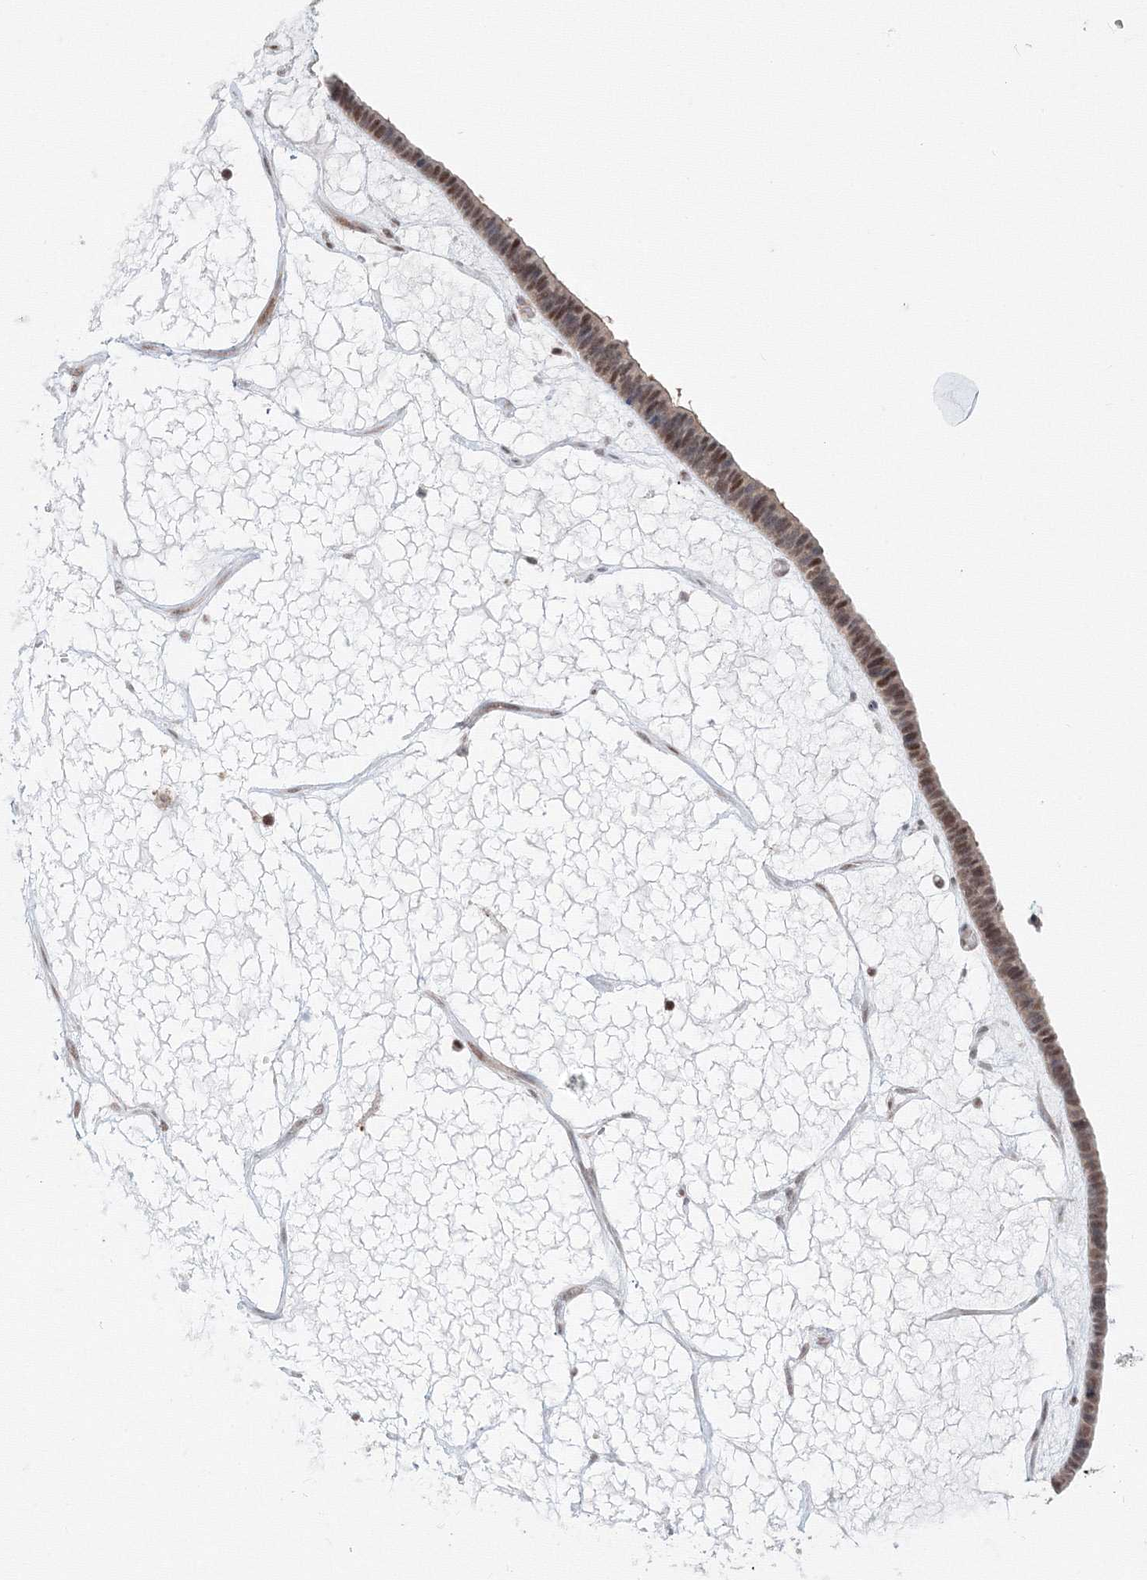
{"staining": {"intensity": "moderate", "quantity": ">75%", "location": "nuclear"}, "tissue": "ovarian cancer", "cell_type": "Tumor cells", "image_type": "cancer", "snomed": [{"axis": "morphology", "description": "Cystadenocarcinoma, serous, NOS"}, {"axis": "topography", "description": "Ovary"}], "caption": "The immunohistochemical stain highlights moderate nuclear expression in tumor cells of ovarian cancer (serous cystadenocarcinoma) tissue.", "gene": "ARHGAP21", "patient": {"sex": "female", "age": 56}}